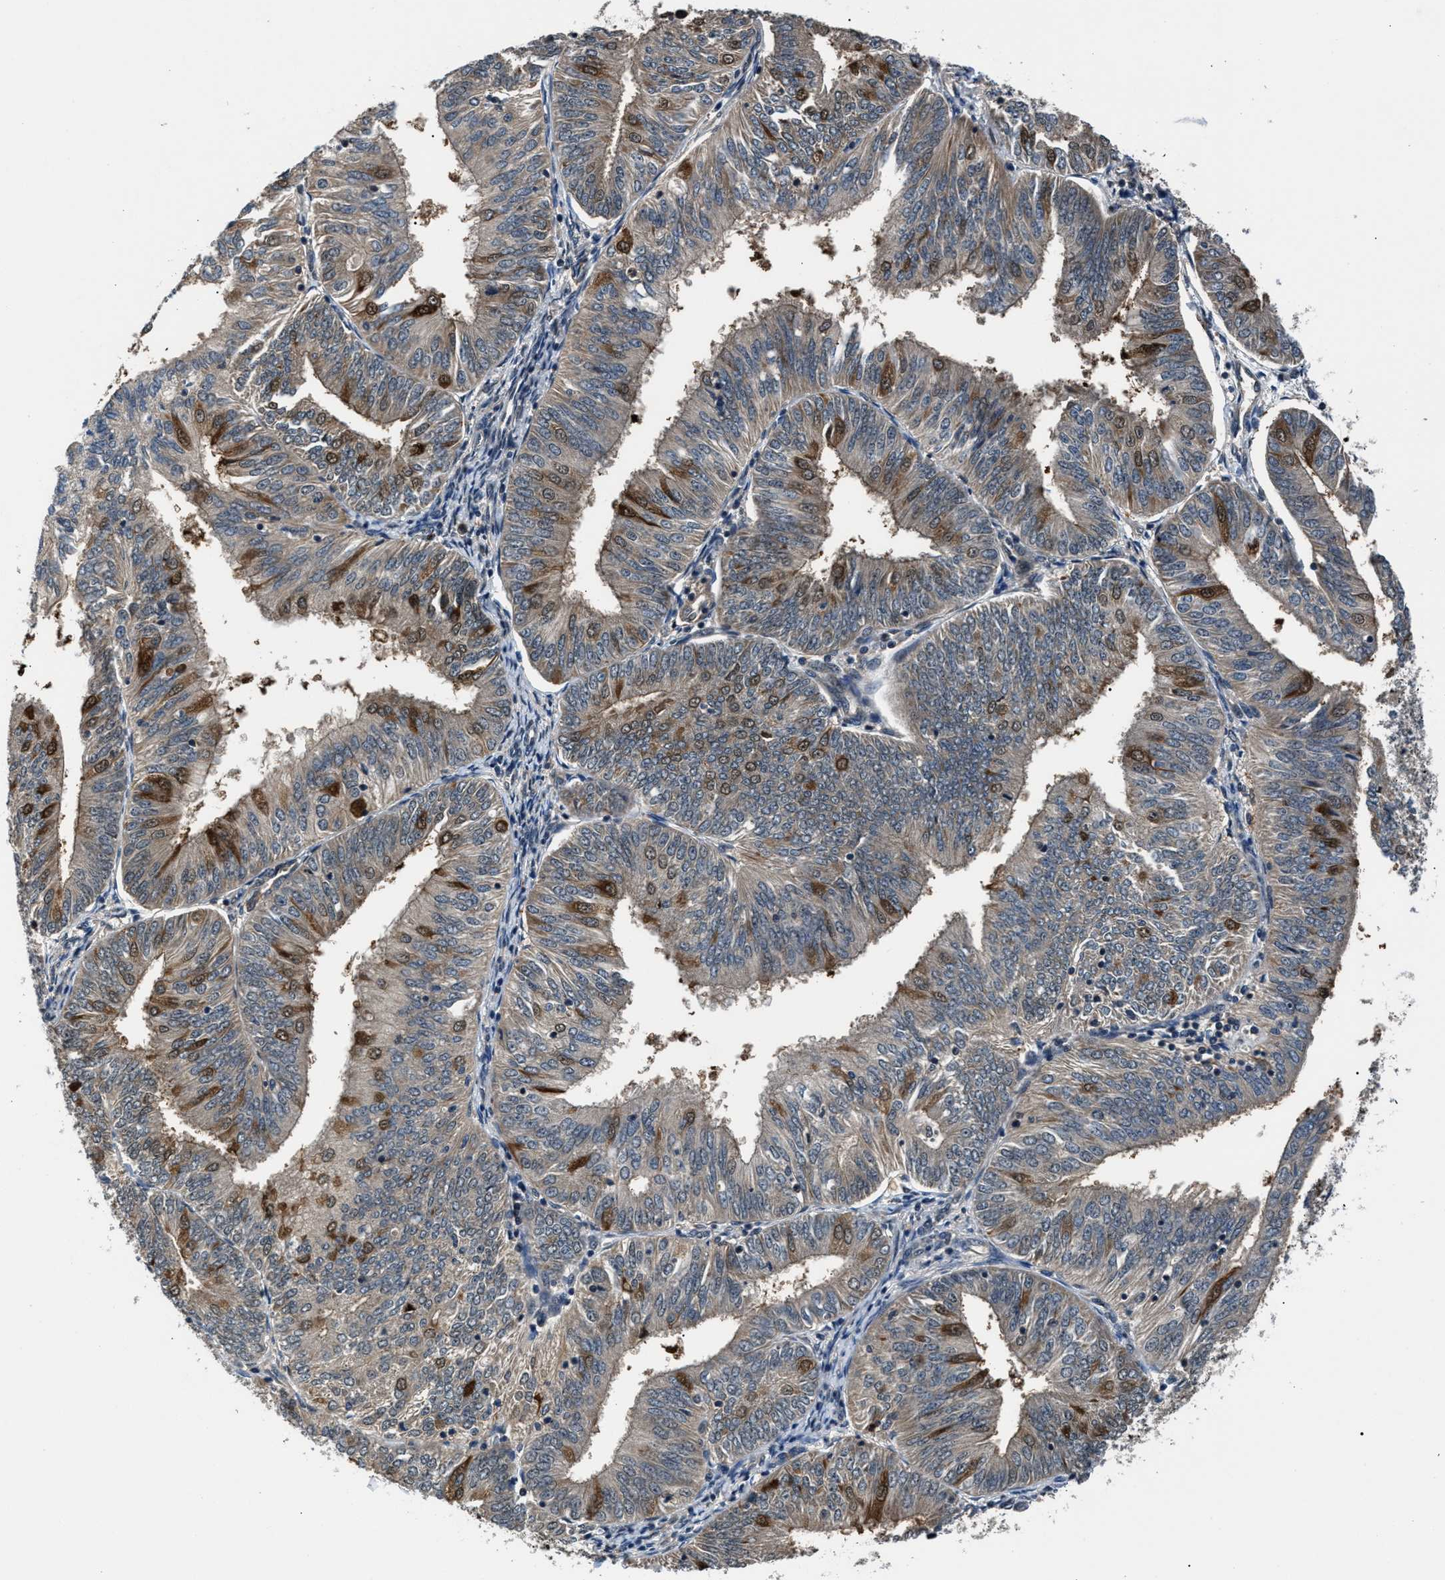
{"staining": {"intensity": "moderate", "quantity": "25%-75%", "location": "cytoplasmic/membranous"}, "tissue": "endometrial cancer", "cell_type": "Tumor cells", "image_type": "cancer", "snomed": [{"axis": "morphology", "description": "Adenocarcinoma, NOS"}, {"axis": "topography", "description": "Endometrium"}], "caption": "A high-resolution histopathology image shows immunohistochemistry (IHC) staining of adenocarcinoma (endometrial), which shows moderate cytoplasmic/membranous staining in about 25%-75% of tumor cells.", "gene": "RBM33", "patient": {"sex": "female", "age": 58}}